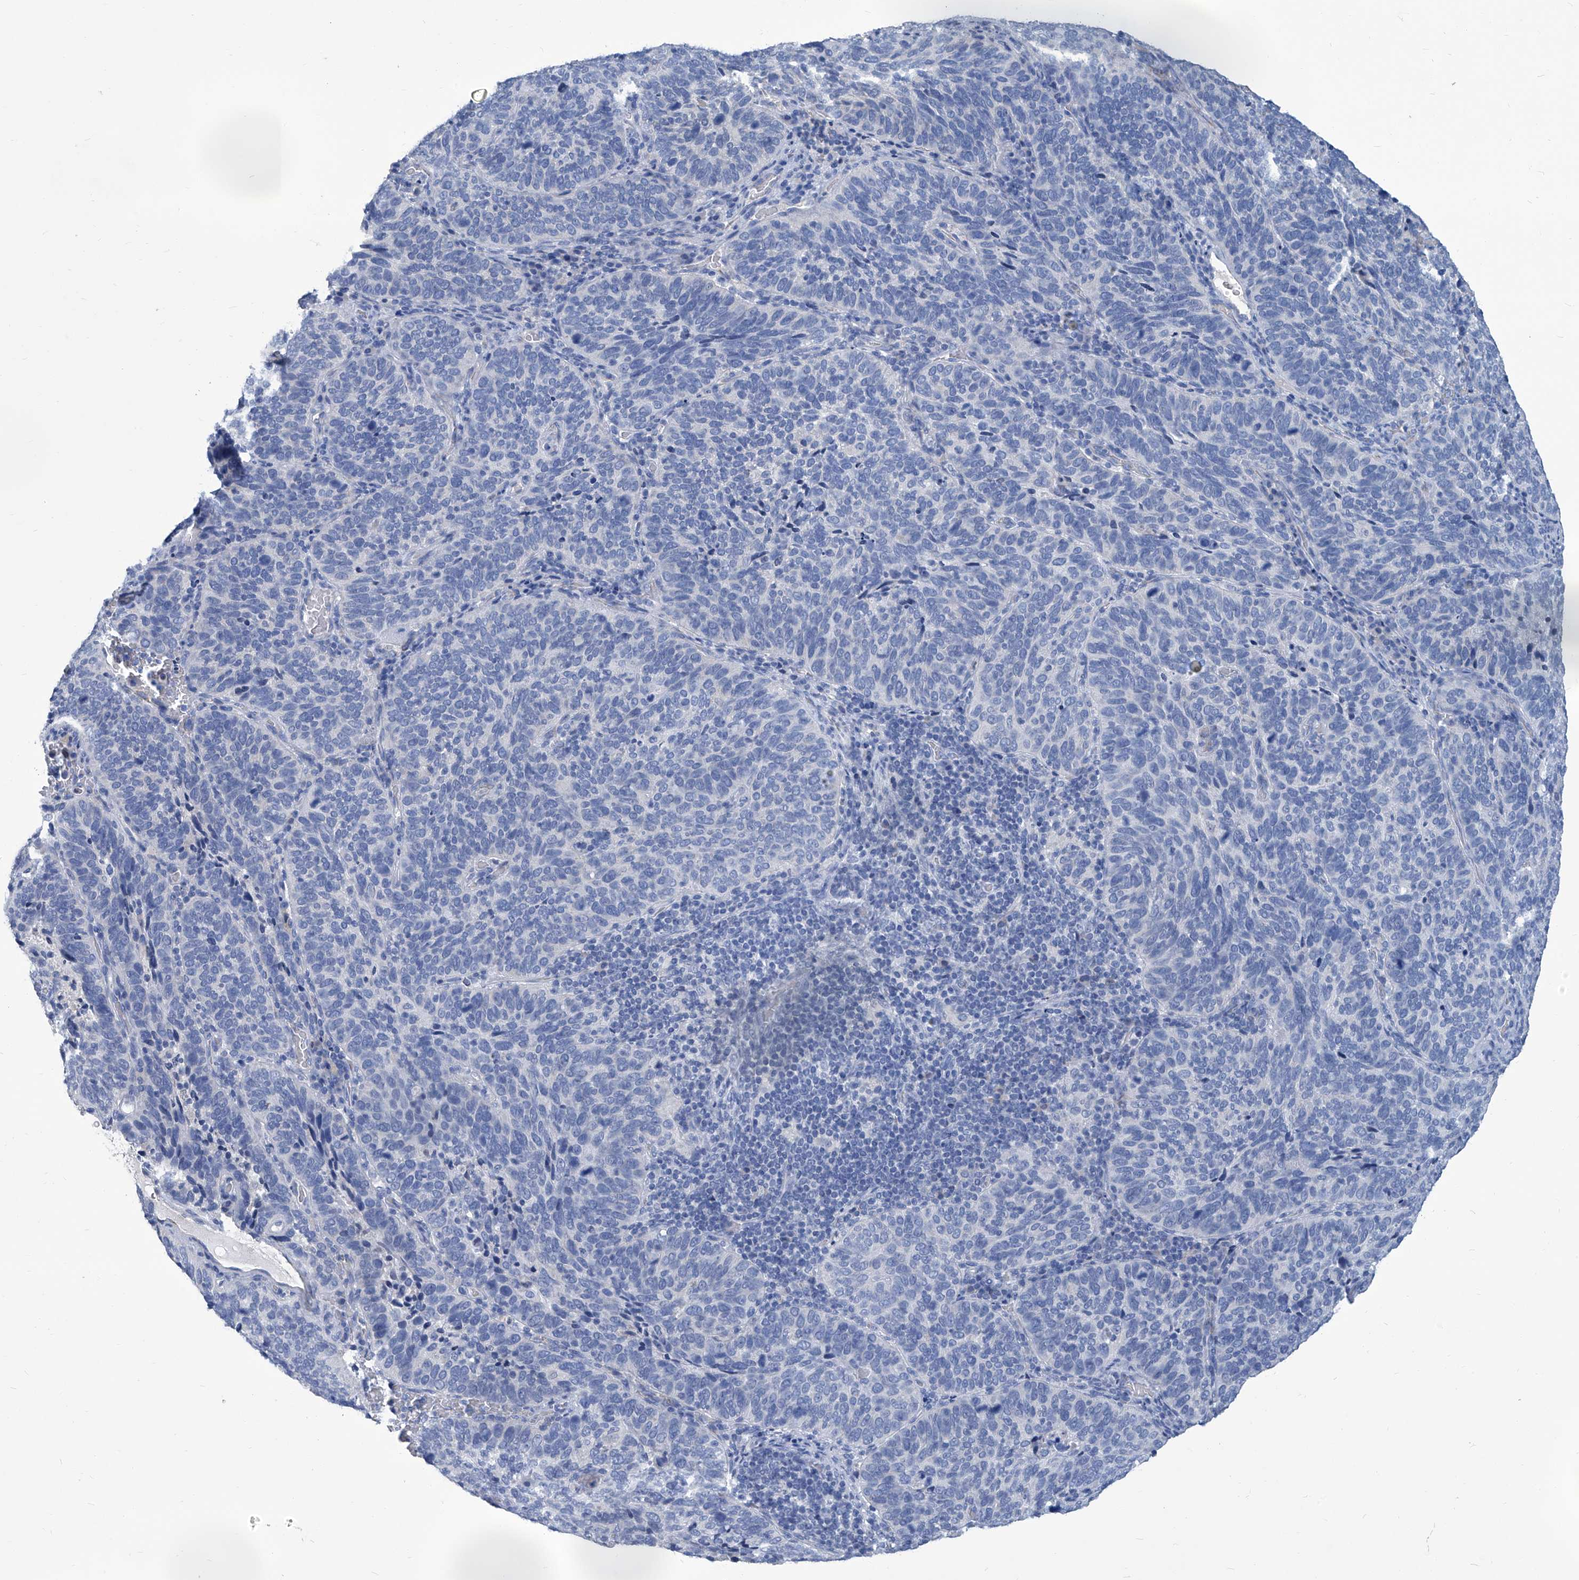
{"staining": {"intensity": "negative", "quantity": "none", "location": "none"}, "tissue": "cervical cancer", "cell_type": "Tumor cells", "image_type": "cancer", "snomed": [{"axis": "morphology", "description": "Squamous cell carcinoma, NOS"}, {"axis": "topography", "description": "Cervix"}], "caption": "Image shows no protein staining in tumor cells of cervical cancer (squamous cell carcinoma) tissue.", "gene": "MTARC1", "patient": {"sex": "female", "age": 60}}